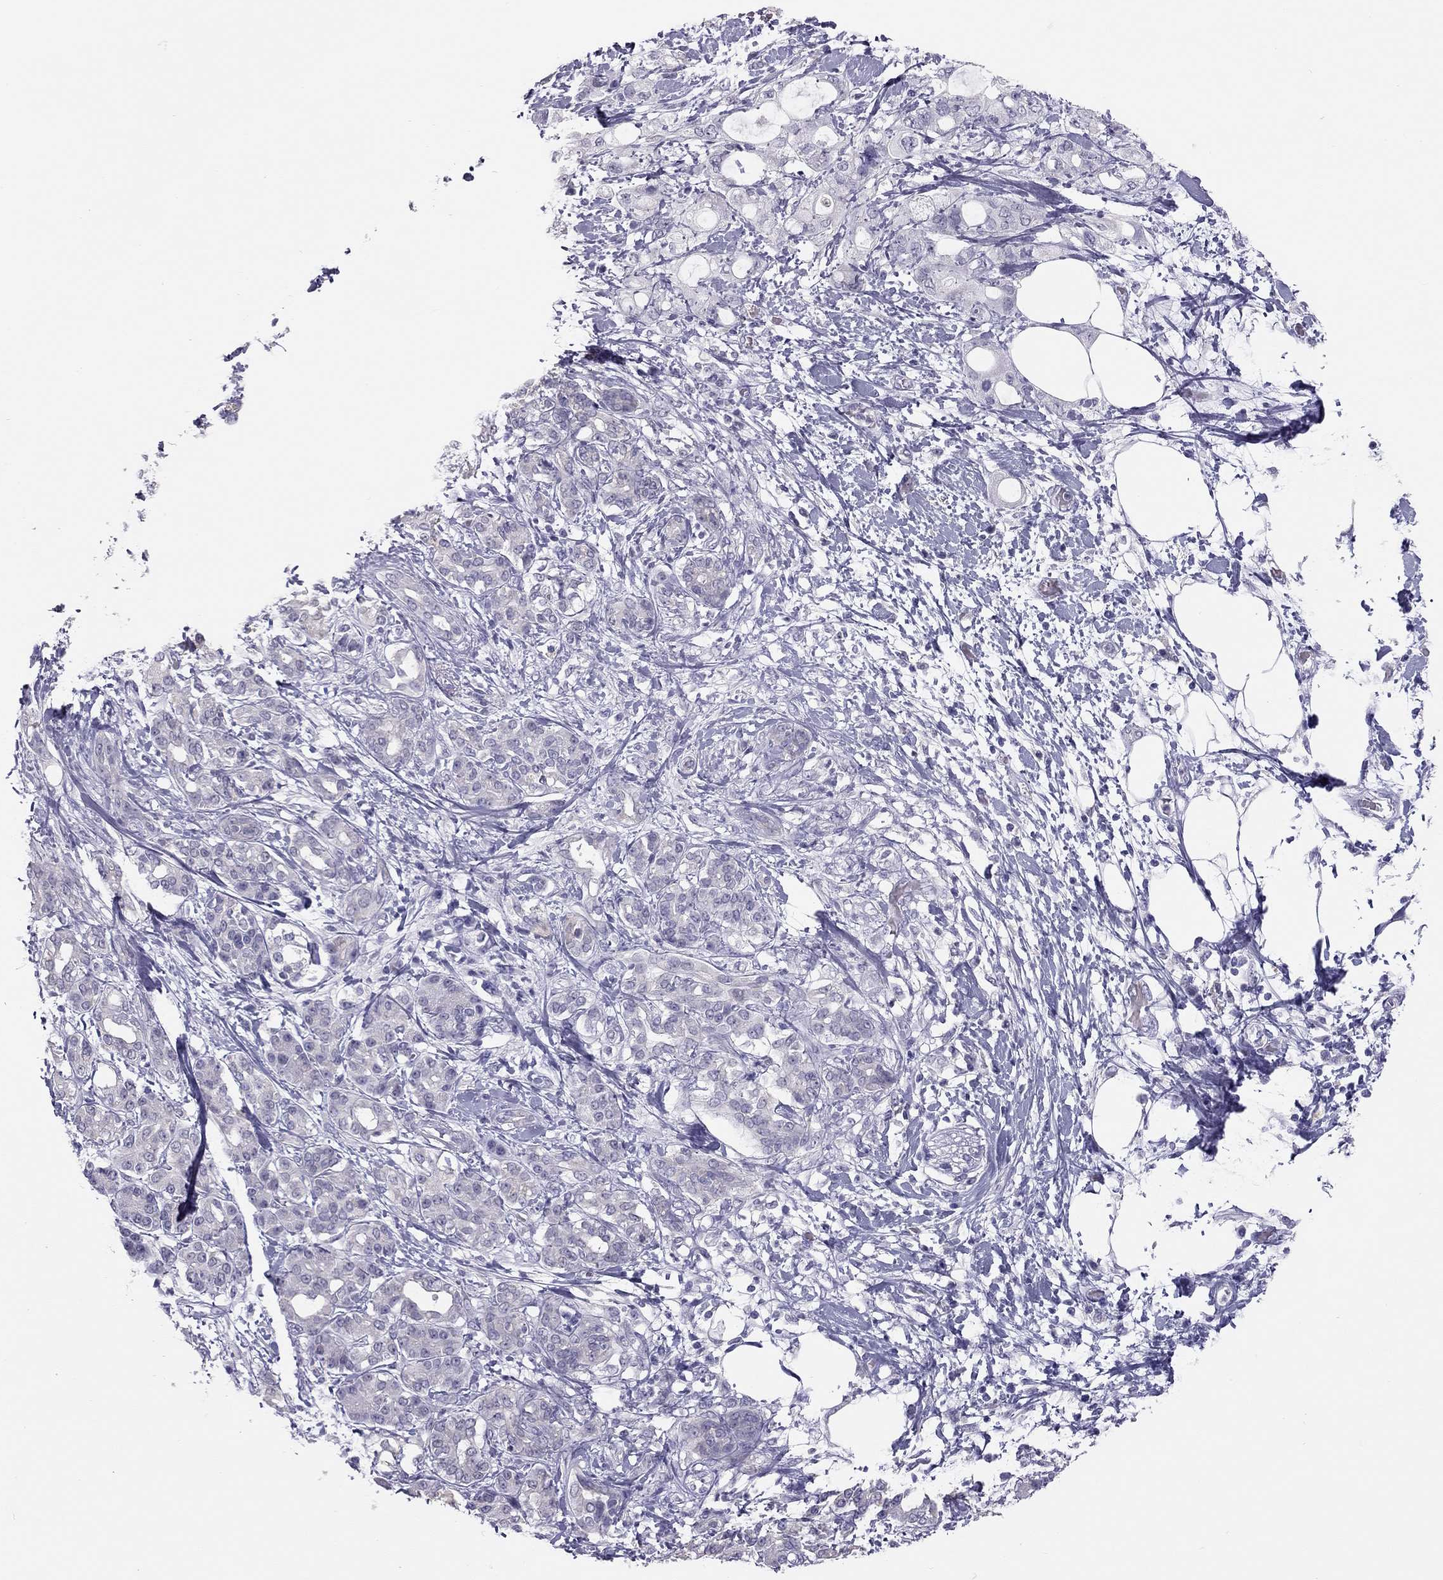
{"staining": {"intensity": "negative", "quantity": "none", "location": "none"}, "tissue": "pancreatic cancer", "cell_type": "Tumor cells", "image_type": "cancer", "snomed": [{"axis": "morphology", "description": "Adenocarcinoma, NOS"}, {"axis": "topography", "description": "Pancreas"}], "caption": "IHC of pancreatic cancer shows no positivity in tumor cells.", "gene": "SPATA12", "patient": {"sex": "female", "age": 56}}